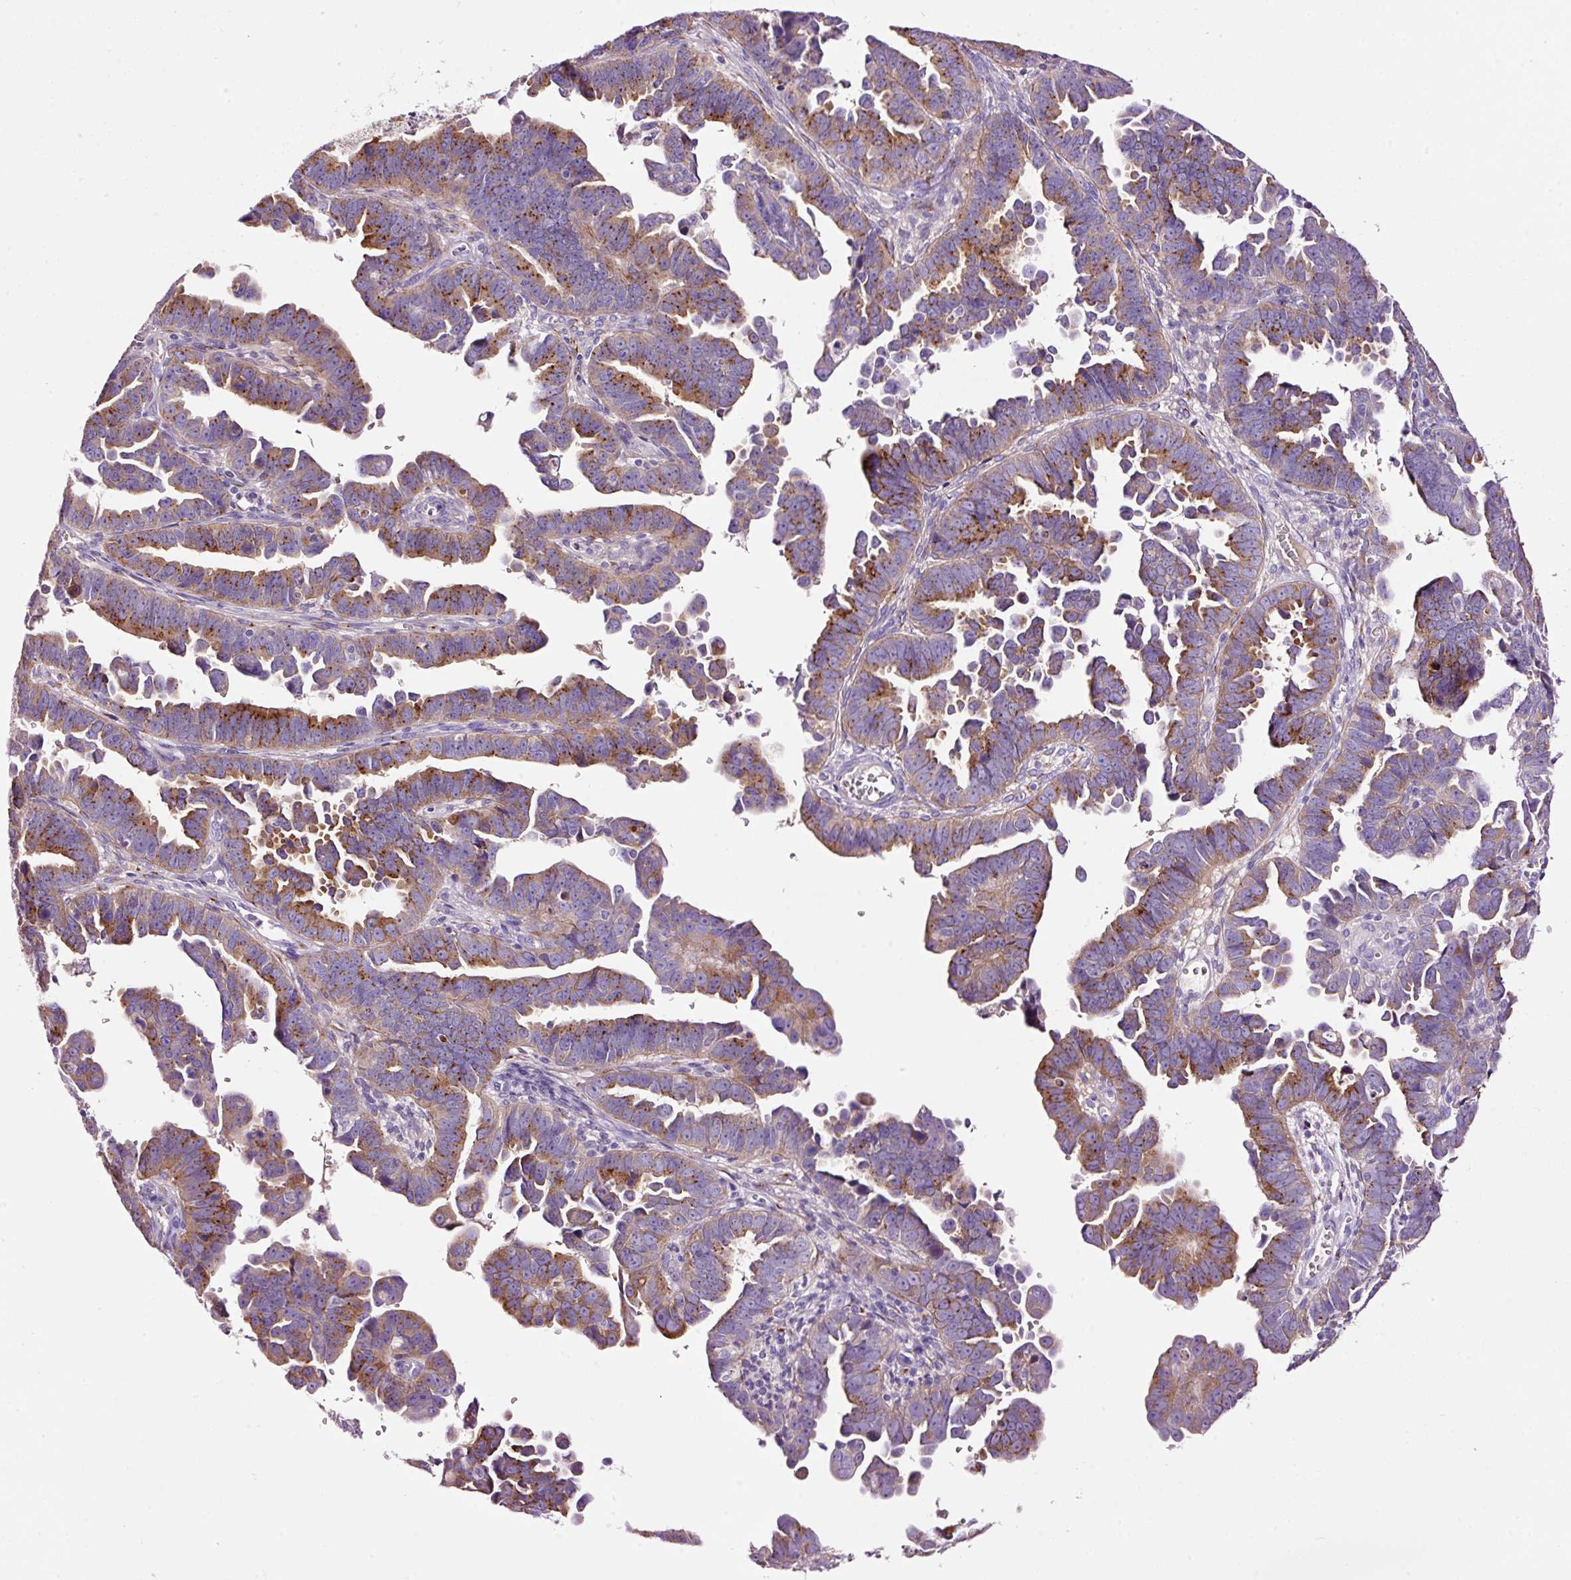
{"staining": {"intensity": "moderate", "quantity": ">75%", "location": "cytoplasmic/membranous"}, "tissue": "endometrial cancer", "cell_type": "Tumor cells", "image_type": "cancer", "snomed": [{"axis": "morphology", "description": "Adenocarcinoma, NOS"}, {"axis": "topography", "description": "Endometrium"}], "caption": "Endometrial cancer (adenocarcinoma) stained for a protein (brown) exhibits moderate cytoplasmic/membranous positive positivity in about >75% of tumor cells.", "gene": "PAM", "patient": {"sex": "female", "age": 75}}